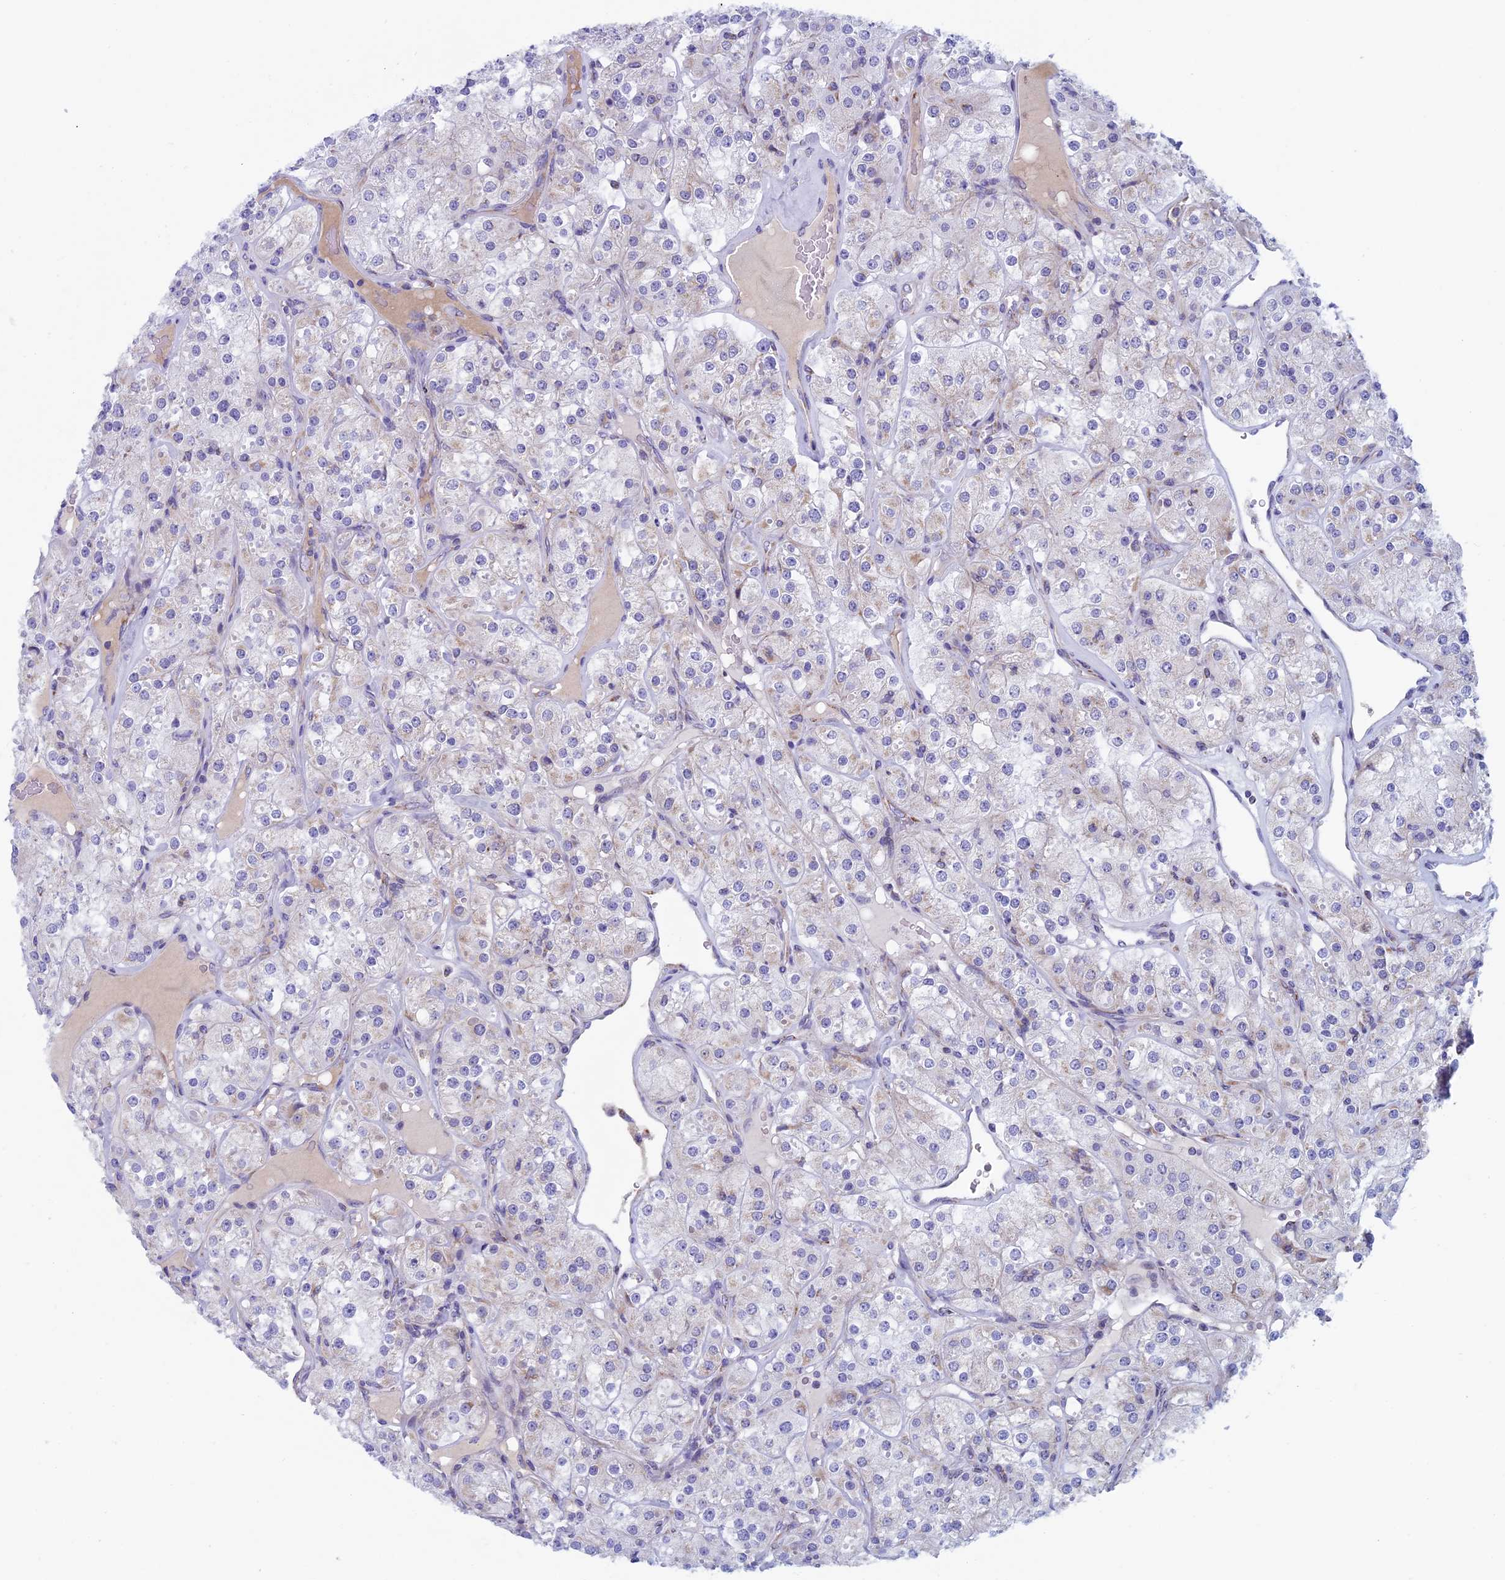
{"staining": {"intensity": "negative", "quantity": "none", "location": "none"}, "tissue": "renal cancer", "cell_type": "Tumor cells", "image_type": "cancer", "snomed": [{"axis": "morphology", "description": "Adenocarcinoma, NOS"}, {"axis": "topography", "description": "Kidney"}], "caption": "Tumor cells show no significant protein positivity in renal adenocarcinoma. Brightfield microscopy of IHC stained with DAB (brown) and hematoxylin (blue), captured at high magnification.", "gene": "NDUFB9", "patient": {"sex": "male", "age": 77}}